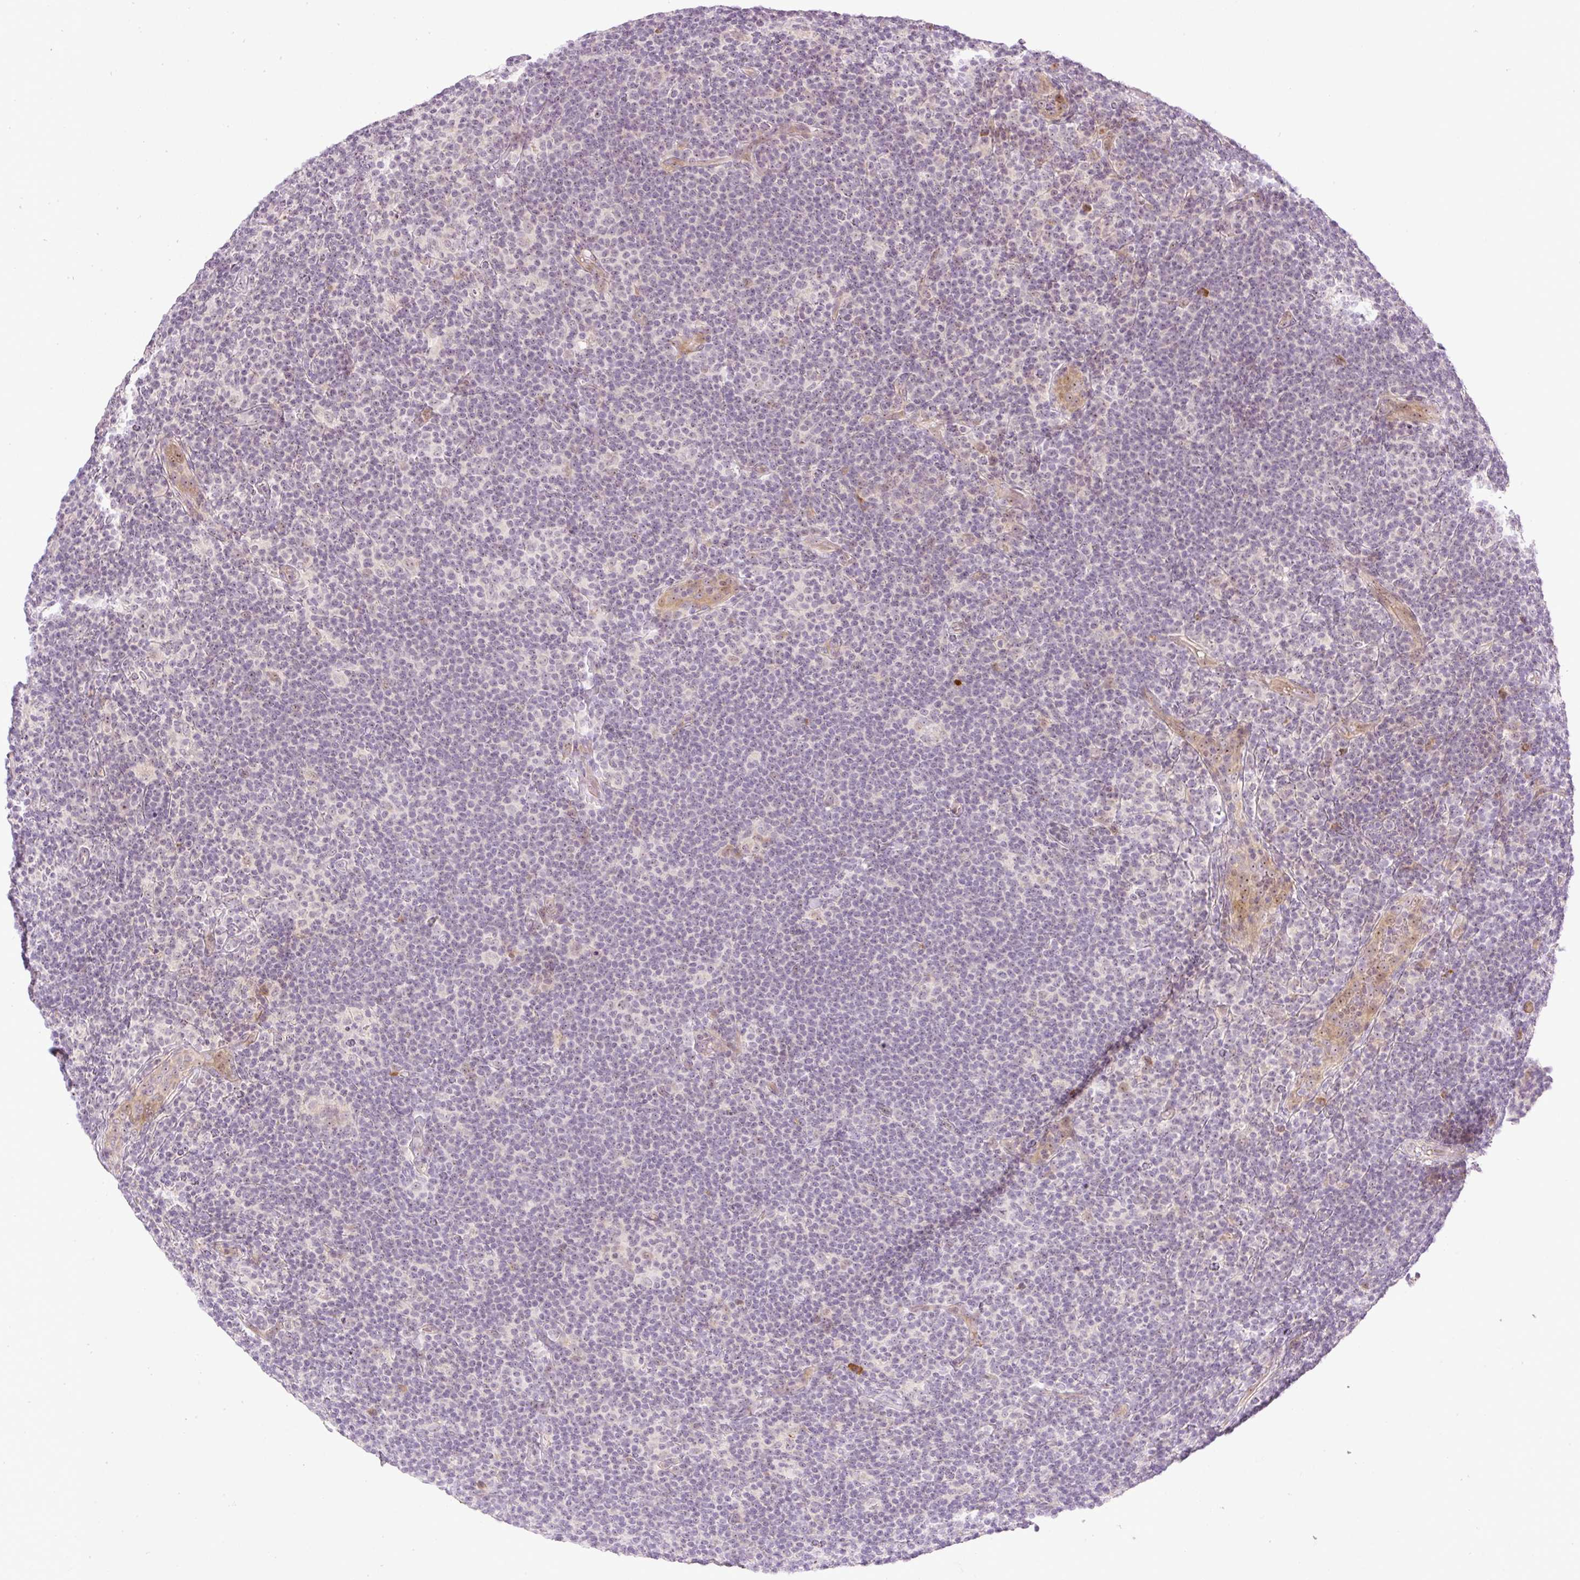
{"staining": {"intensity": "weak", "quantity": "<25%", "location": "nuclear"}, "tissue": "lymphoma", "cell_type": "Tumor cells", "image_type": "cancer", "snomed": [{"axis": "morphology", "description": "Hodgkin's disease, NOS"}, {"axis": "topography", "description": "Lymph node"}], "caption": "Protein analysis of lymphoma displays no significant expression in tumor cells.", "gene": "AAR2", "patient": {"sex": "female", "age": 57}}